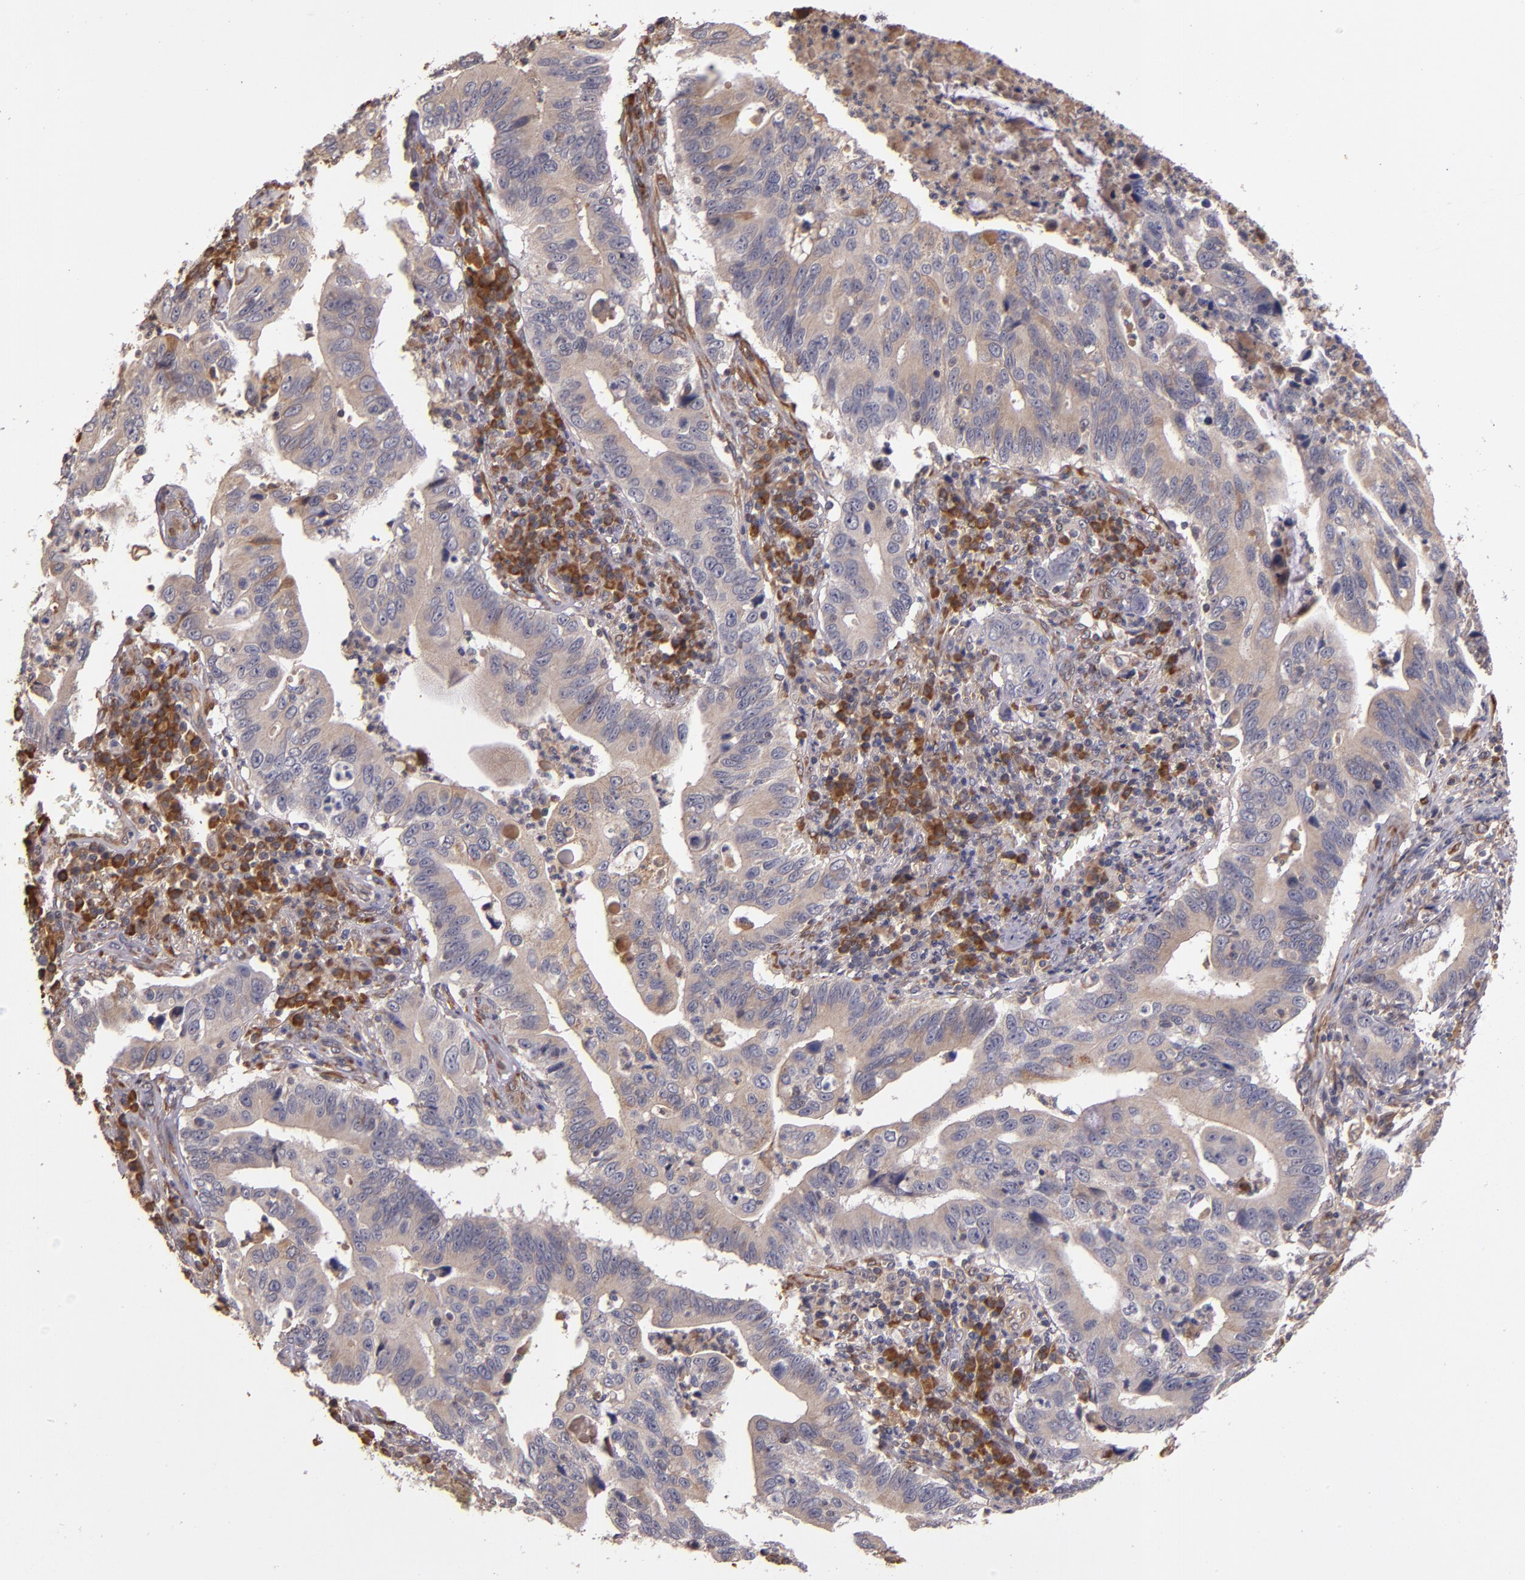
{"staining": {"intensity": "weak", "quantity": ">75%", "location": "cytoplasmic/membranous"}, "tissue": "stomach cancer", "cell_type": "Tumor cells", "image_type": "cancer", "snomed": [{"axis": "morphology", "description": "Adenocarcinoma, NOS"}, {"axis": "topography", "description": "Stomach, upper"}], "caption": "Protein expression analysis of stomach cancer (adenocarcinoma) exhibits weak cytoplasmic/membranous positivity in approximately >75% of tumor cells. The protein is shown in brown color, while the nuclei are stained blue.", "gene": "PRAF2", "patient": {"sex": "male", "age": 63}}